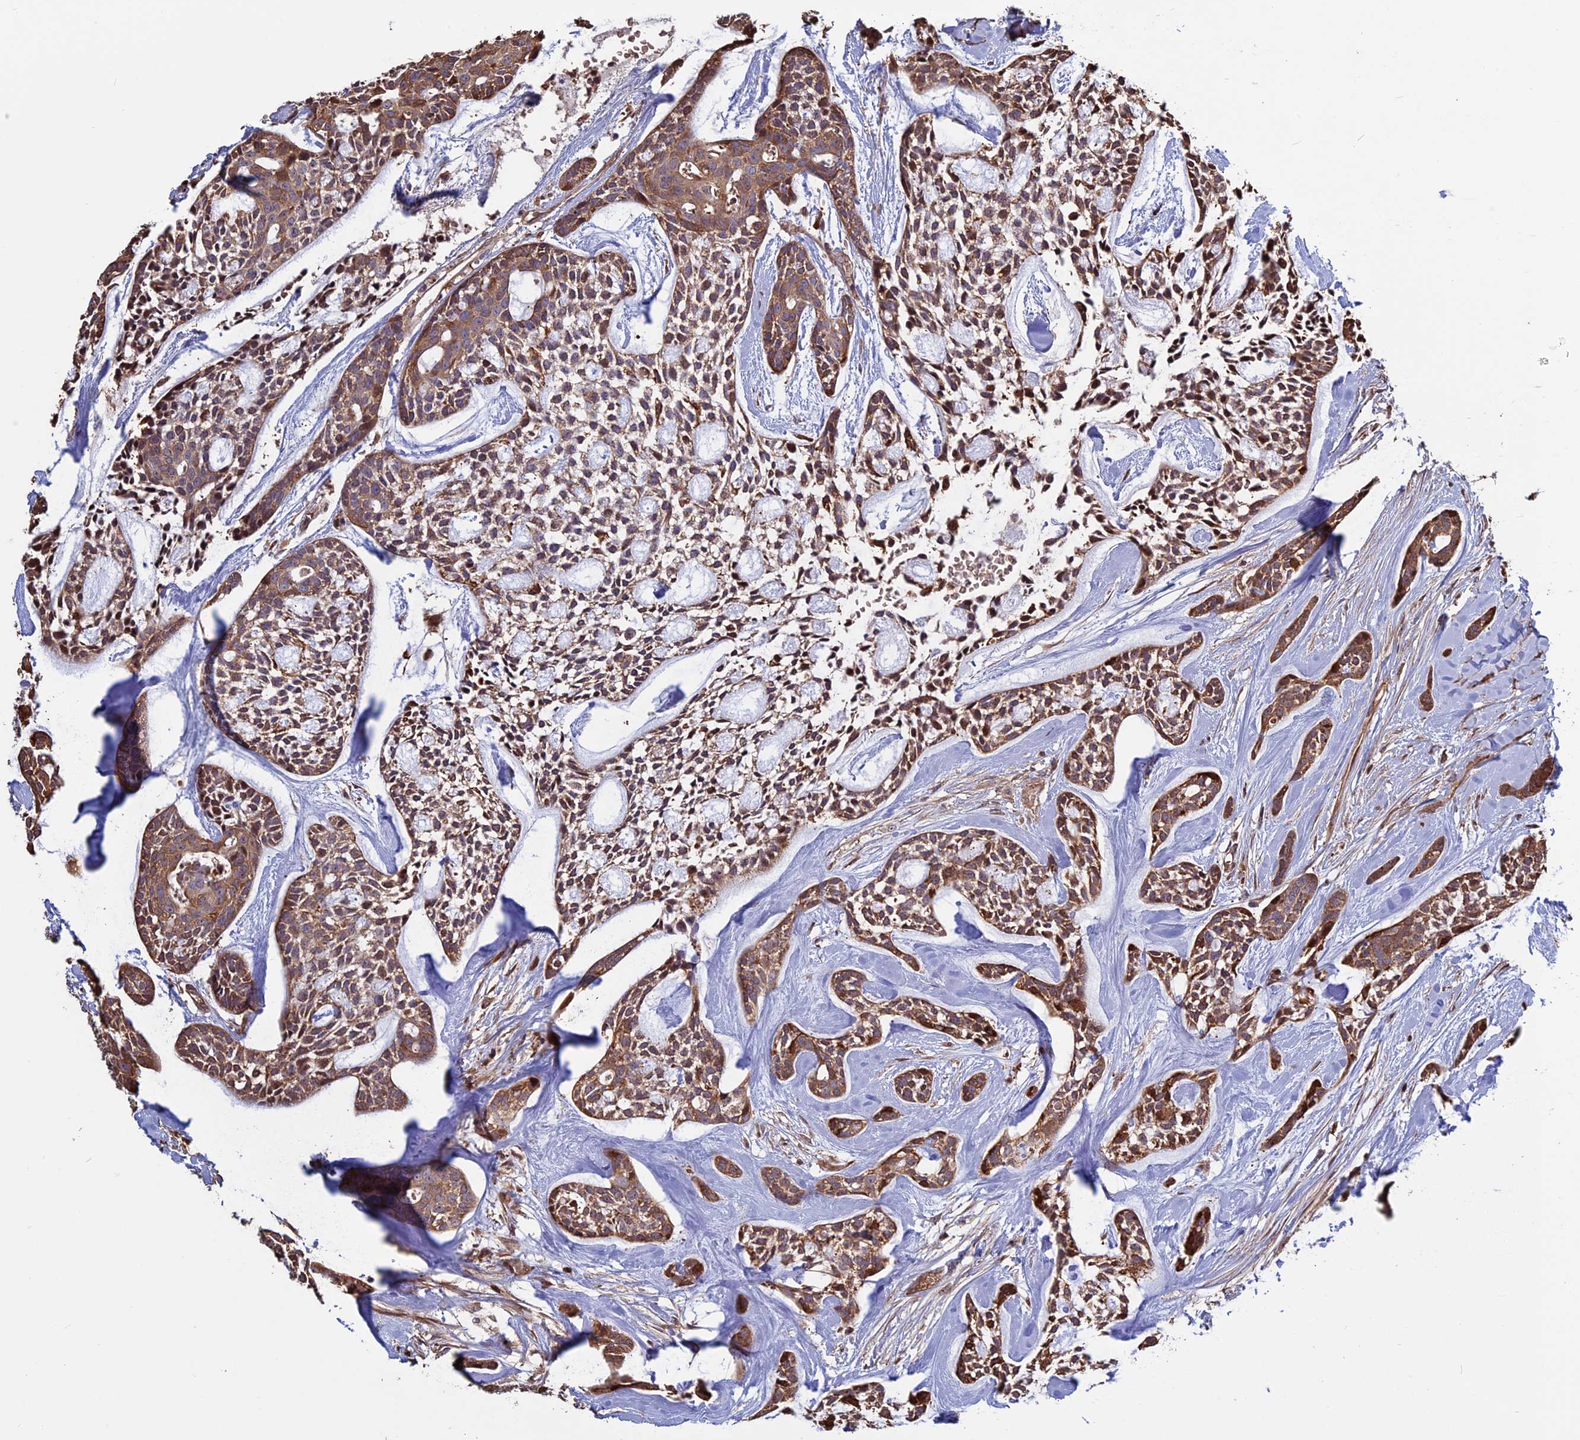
{"staining": {"intensity": "moderate", "quantity": ">75%", "location": "cytoplasmic/membranous"}, "tissue": "head and neck cancer", "cell_type": "Tumor cells", "image_type": "cancer", "snomed": [{"axis": "morphology", "description": "Adenocarcinoma, NOS"}, {"axis": "topography", "description": "Subcutis"}, {"axis": "topography", "description": "Head-Neck"}], "caption": "DAB (3,3'-diaminobenzidine) immunohistochemical staining of human head and neck adenocarcinoma shows moderate cytoplasmic/membranous protein staining in about >75% of tumor cells.", "gene": "VWA3A", "patient": {"sex": "female", "age": 73}}